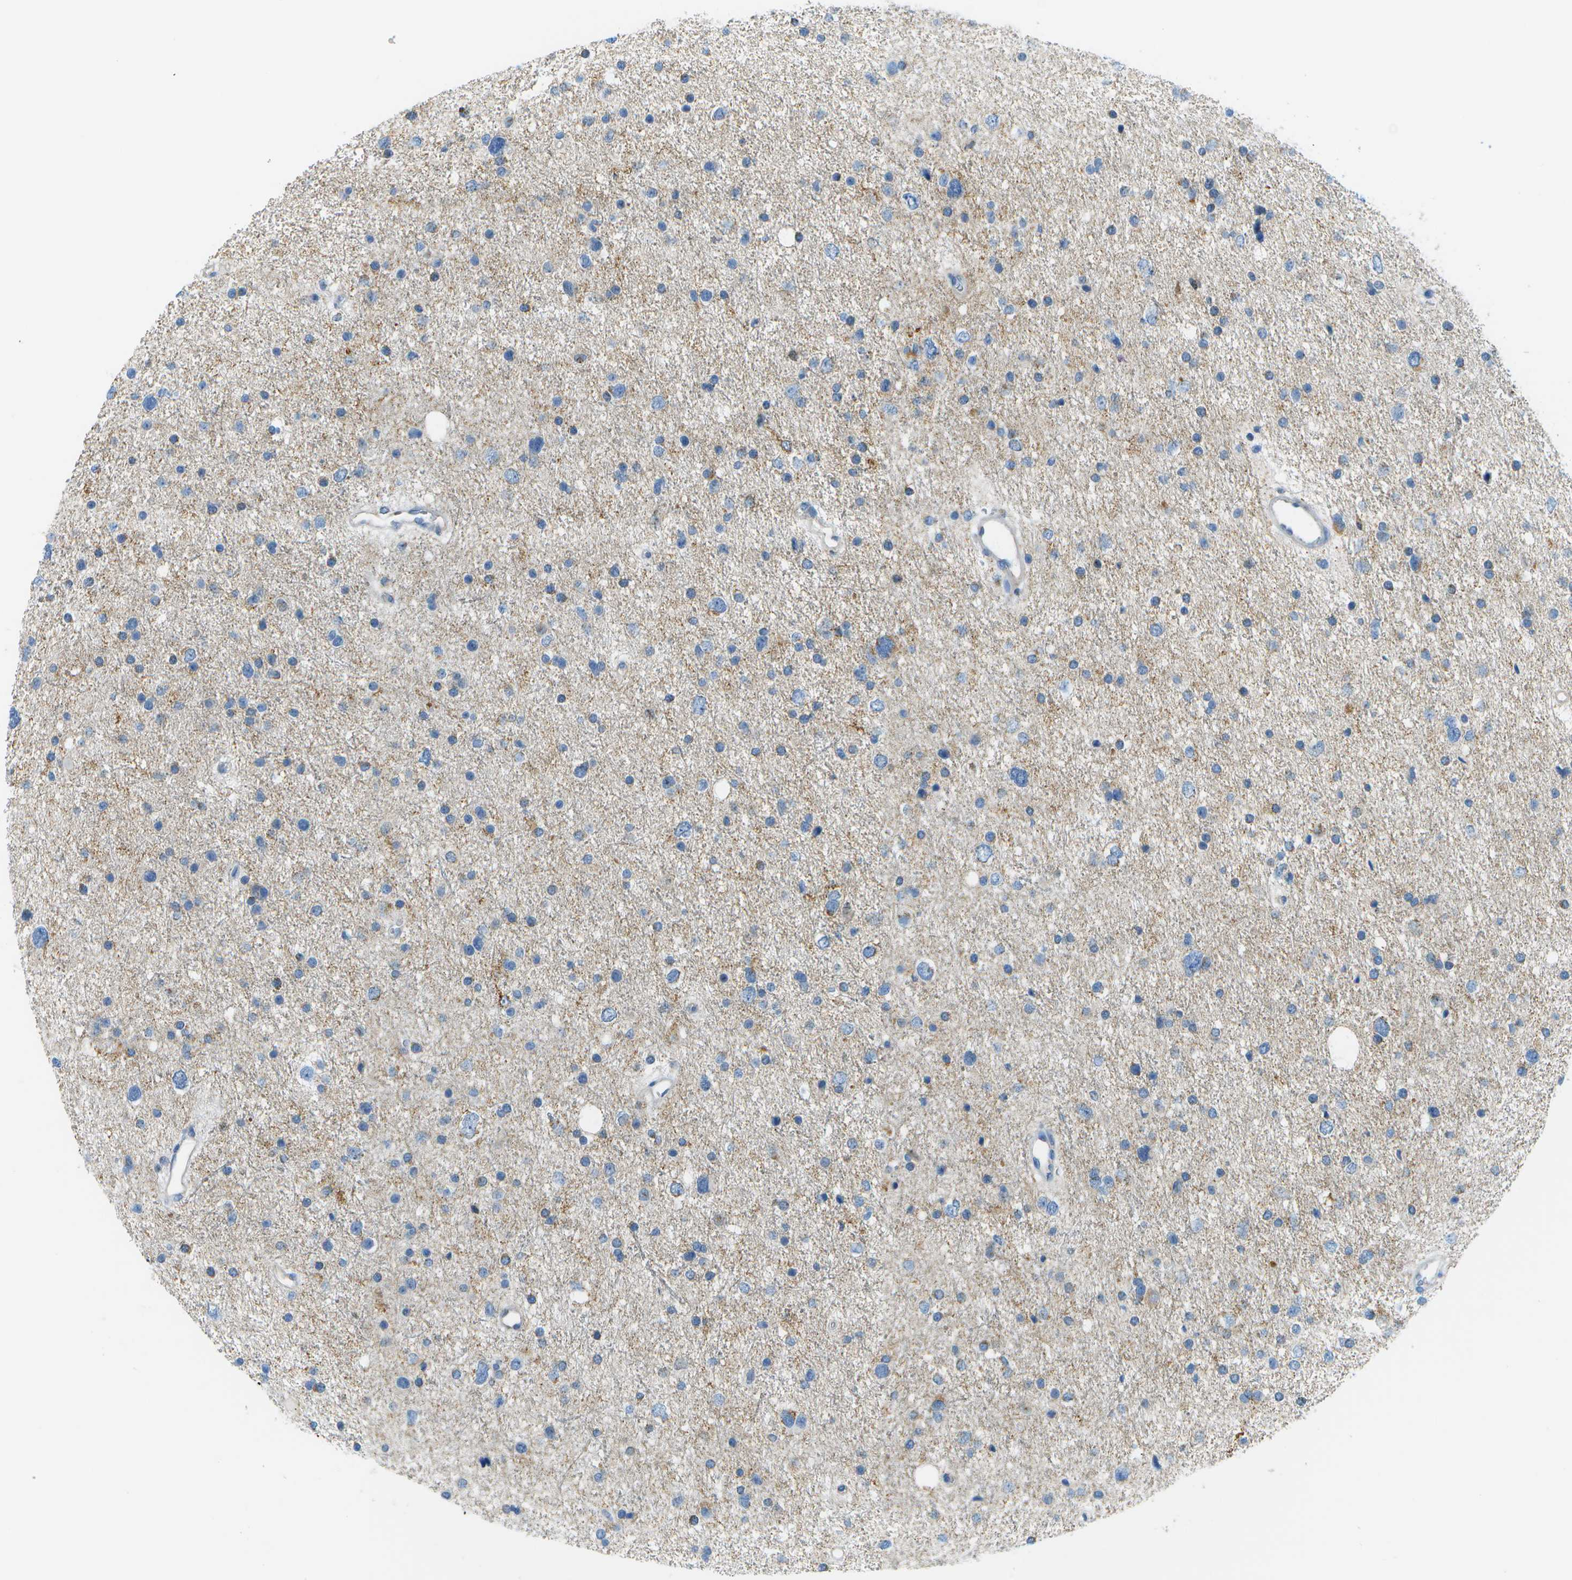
{"staining": {"intensity": "weak", "quantity": "<25%", "location": "cytoplasmic/membranous"}, "tissue": "glioma", "cell_type": "Tumor cells", "image_type": "cancer", "snomed": [{"axis": "morphology", "description": "Glioma, malignant, Low grade"}, {"axis": "topography", "description": "Brain"}], "caption": "Immunohistochemical staining of malignant low-grade glioma reveals no significant expression in tumor cells.", "gene": "PTGIS", "patient": {"sex": "female", "age": 37}}